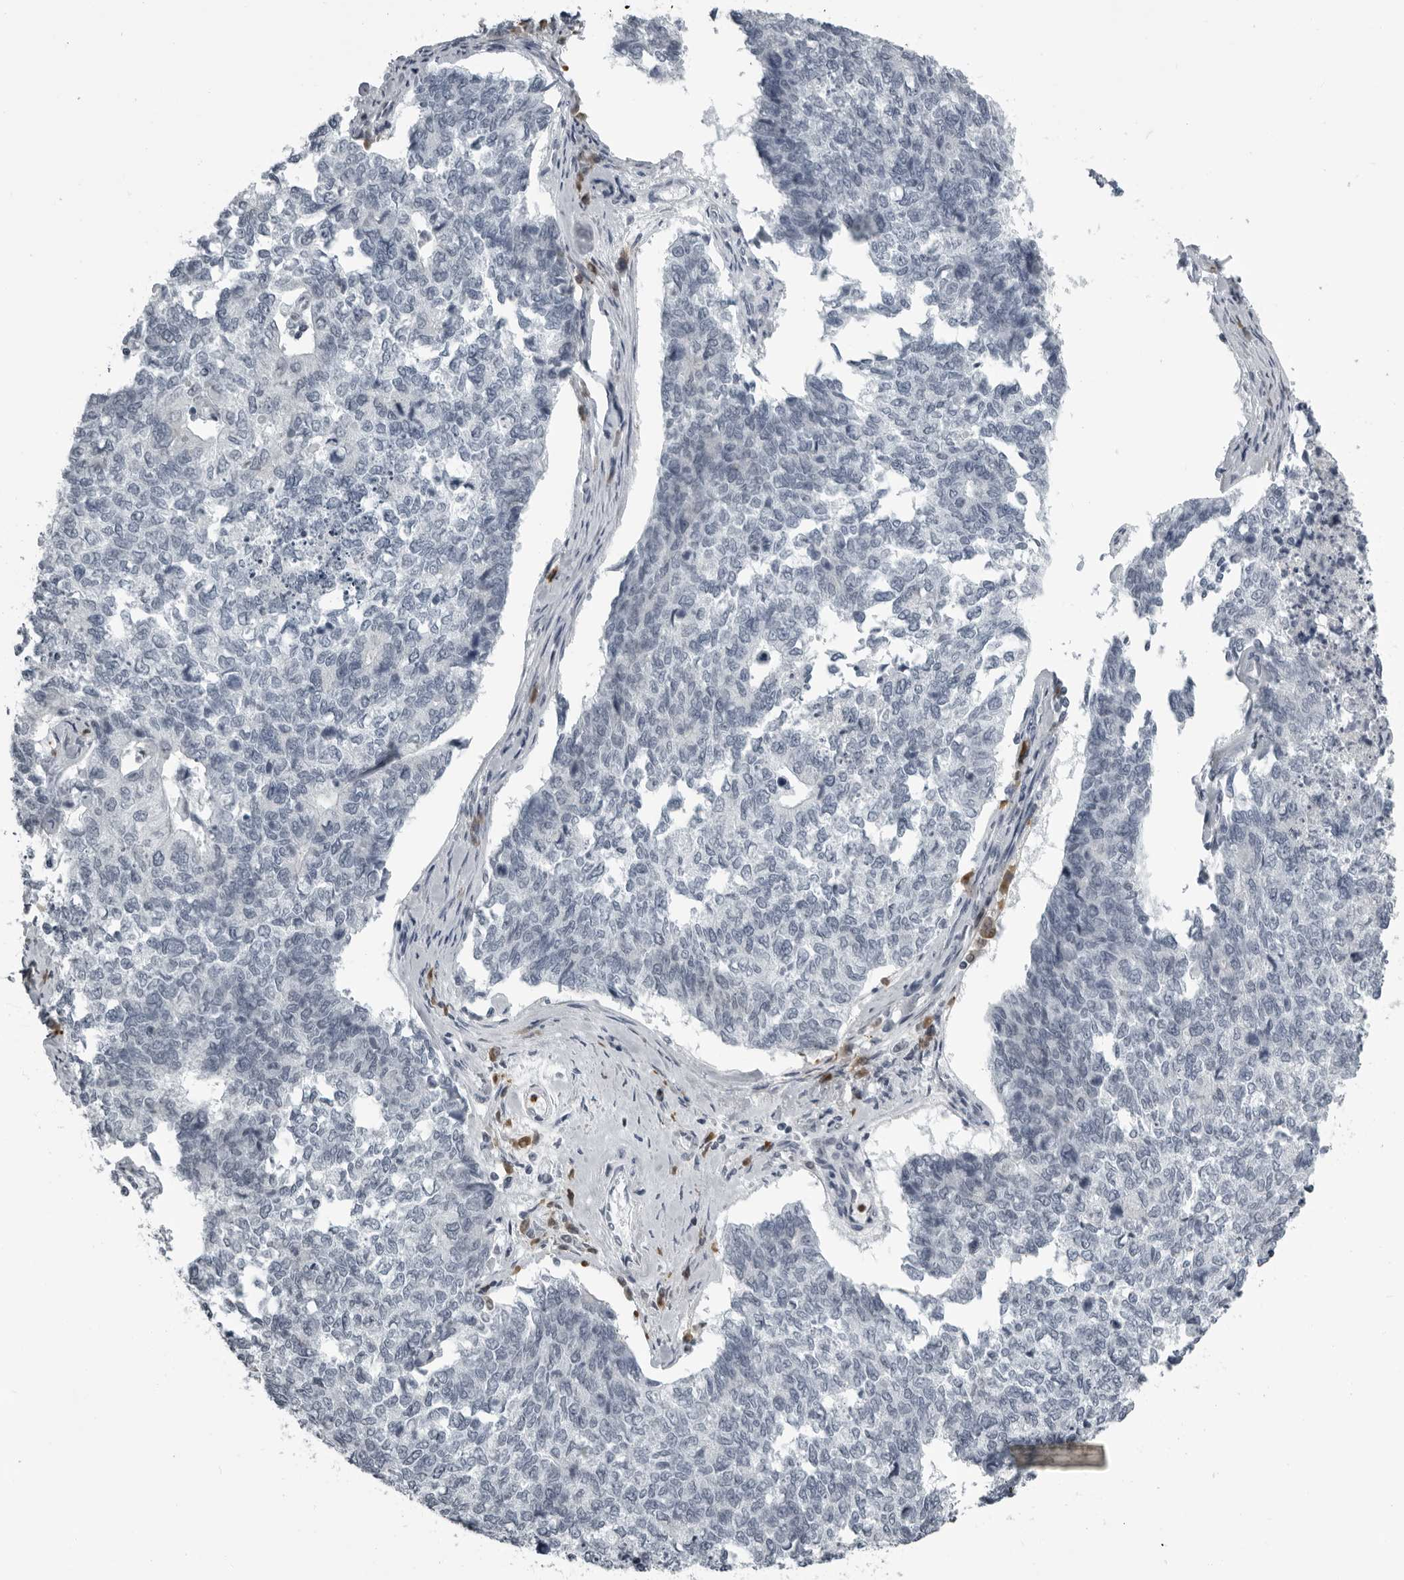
{"staining": {"intensity": "negative", "quantity": "none", "location": "none"}, "tissue": "cervical cancer", "cell_type": "Tumor cells", "image_type": "cancer", "snomed": [{"axis": "morphology", "description": "Squamous cell carcinoma, NOS"}, {"axis": "topography", "description": "Cervix"}], "caption": "Immunohistochemistry photomicrograph of neoplastic tissue: squamous cell carcinoma (cervical) stained with DAB (3,3'-diaminobenzidine) shows no significant protein expression in tumor cells.", "gene": "RTCA", "patient": {"sex": "female", "age": 63}}